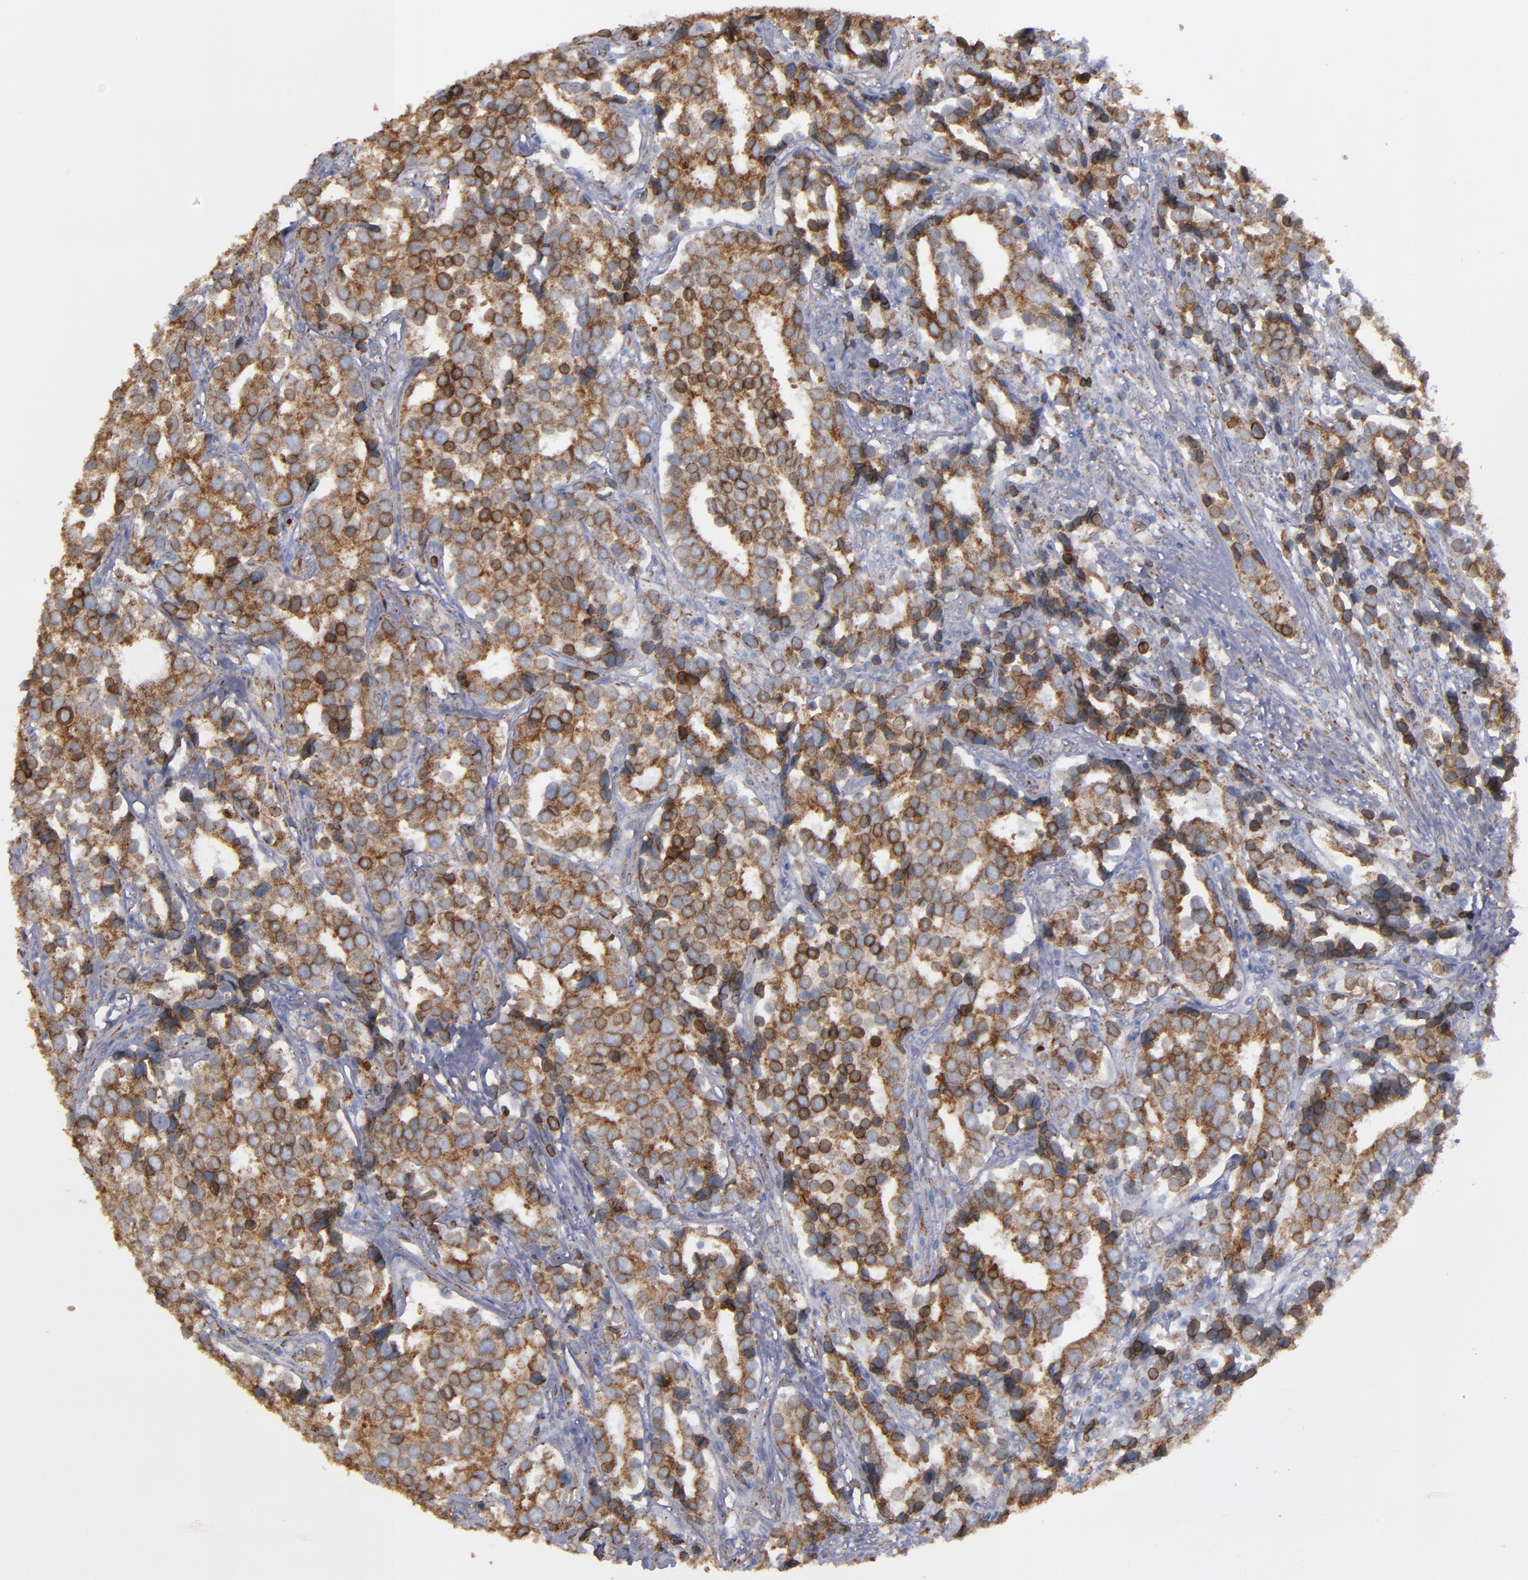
{"staining": {"intensity": "moderate", "quantity": ">75%", "location": "cytoplasmic/membranous"}, "tissue": "prostate cancer", "cell_type": "Tumor cells", "image_type": "cancer", "snomed": [{"axis": "morphology", "description": "Adenocarcinoma, High grade"}, {"axis": "topography", "description": "Prostate"}], "caption": "A brown stain highlights moderate cytoplasmic/membranous expression of a protein in prostate cancer (high-grade adenocarcinoma) tumor cells.", "gene": "ERLIN2", "patient": {"sex": "male", "age": 71}}